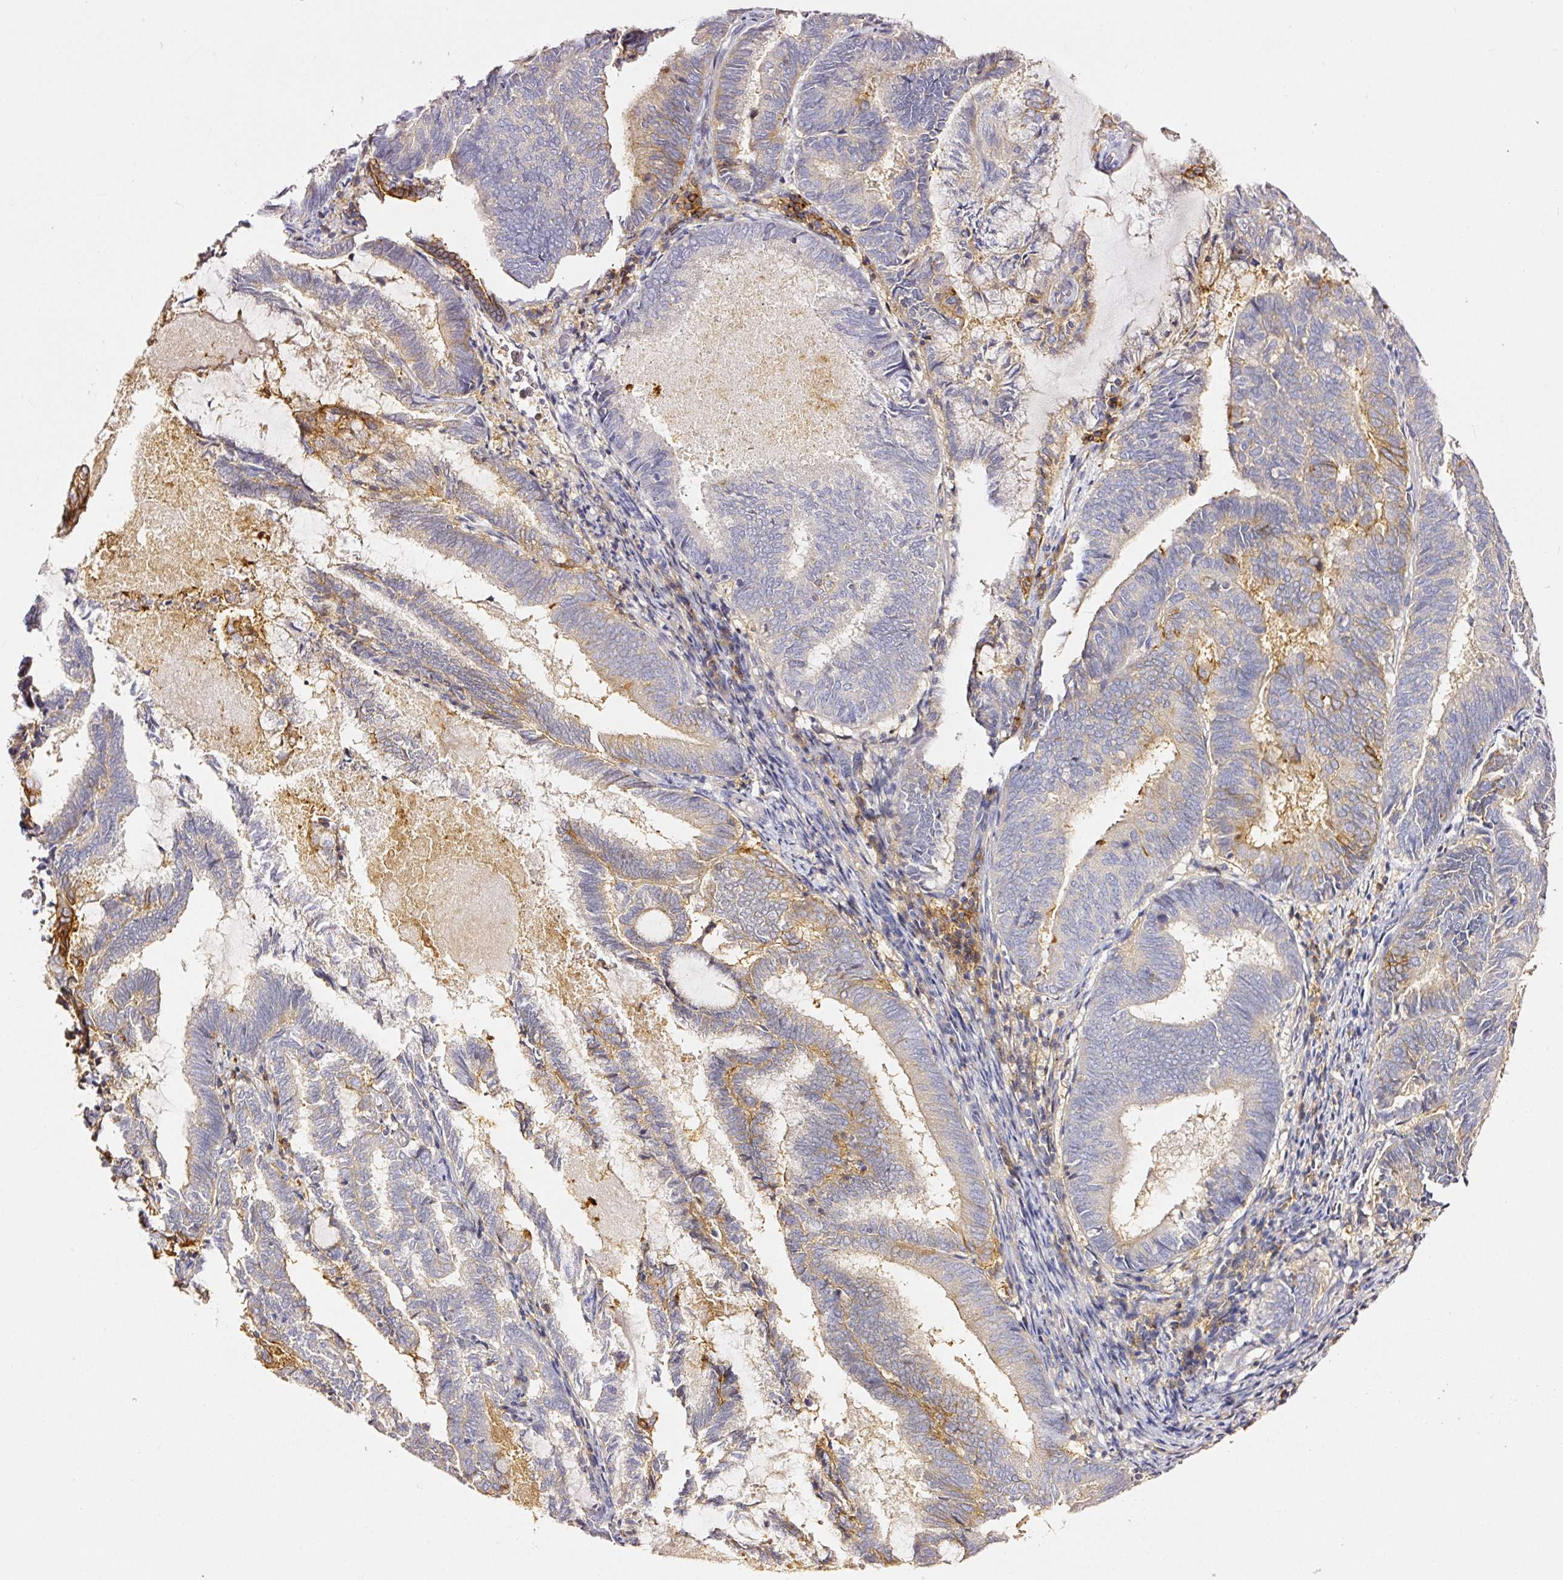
{"staining": {"intensity": "strong", "quantity": "<25%", "location": "cytoplasmic/membranous"}, "tissue": "endometrial cancer", "cell_type": "Tumor cells", "image_type": "cancer", "snomed": [{"axis": "morphology", "description": "Adenocarcinoma, NOS"}, {"axis": "topography", "description": "Endometrium"}], "caption": "This histopathology image displays endometrial adenocarcinoma stained with immunohistochemistry to label a protein in brown. The cytoplasmic/membranous of tumor cells show strong positivity for the protein. Nuclei are counter-stained blue.", "gene": "CD47", "patient": {"sex": "female", "age": 80}}